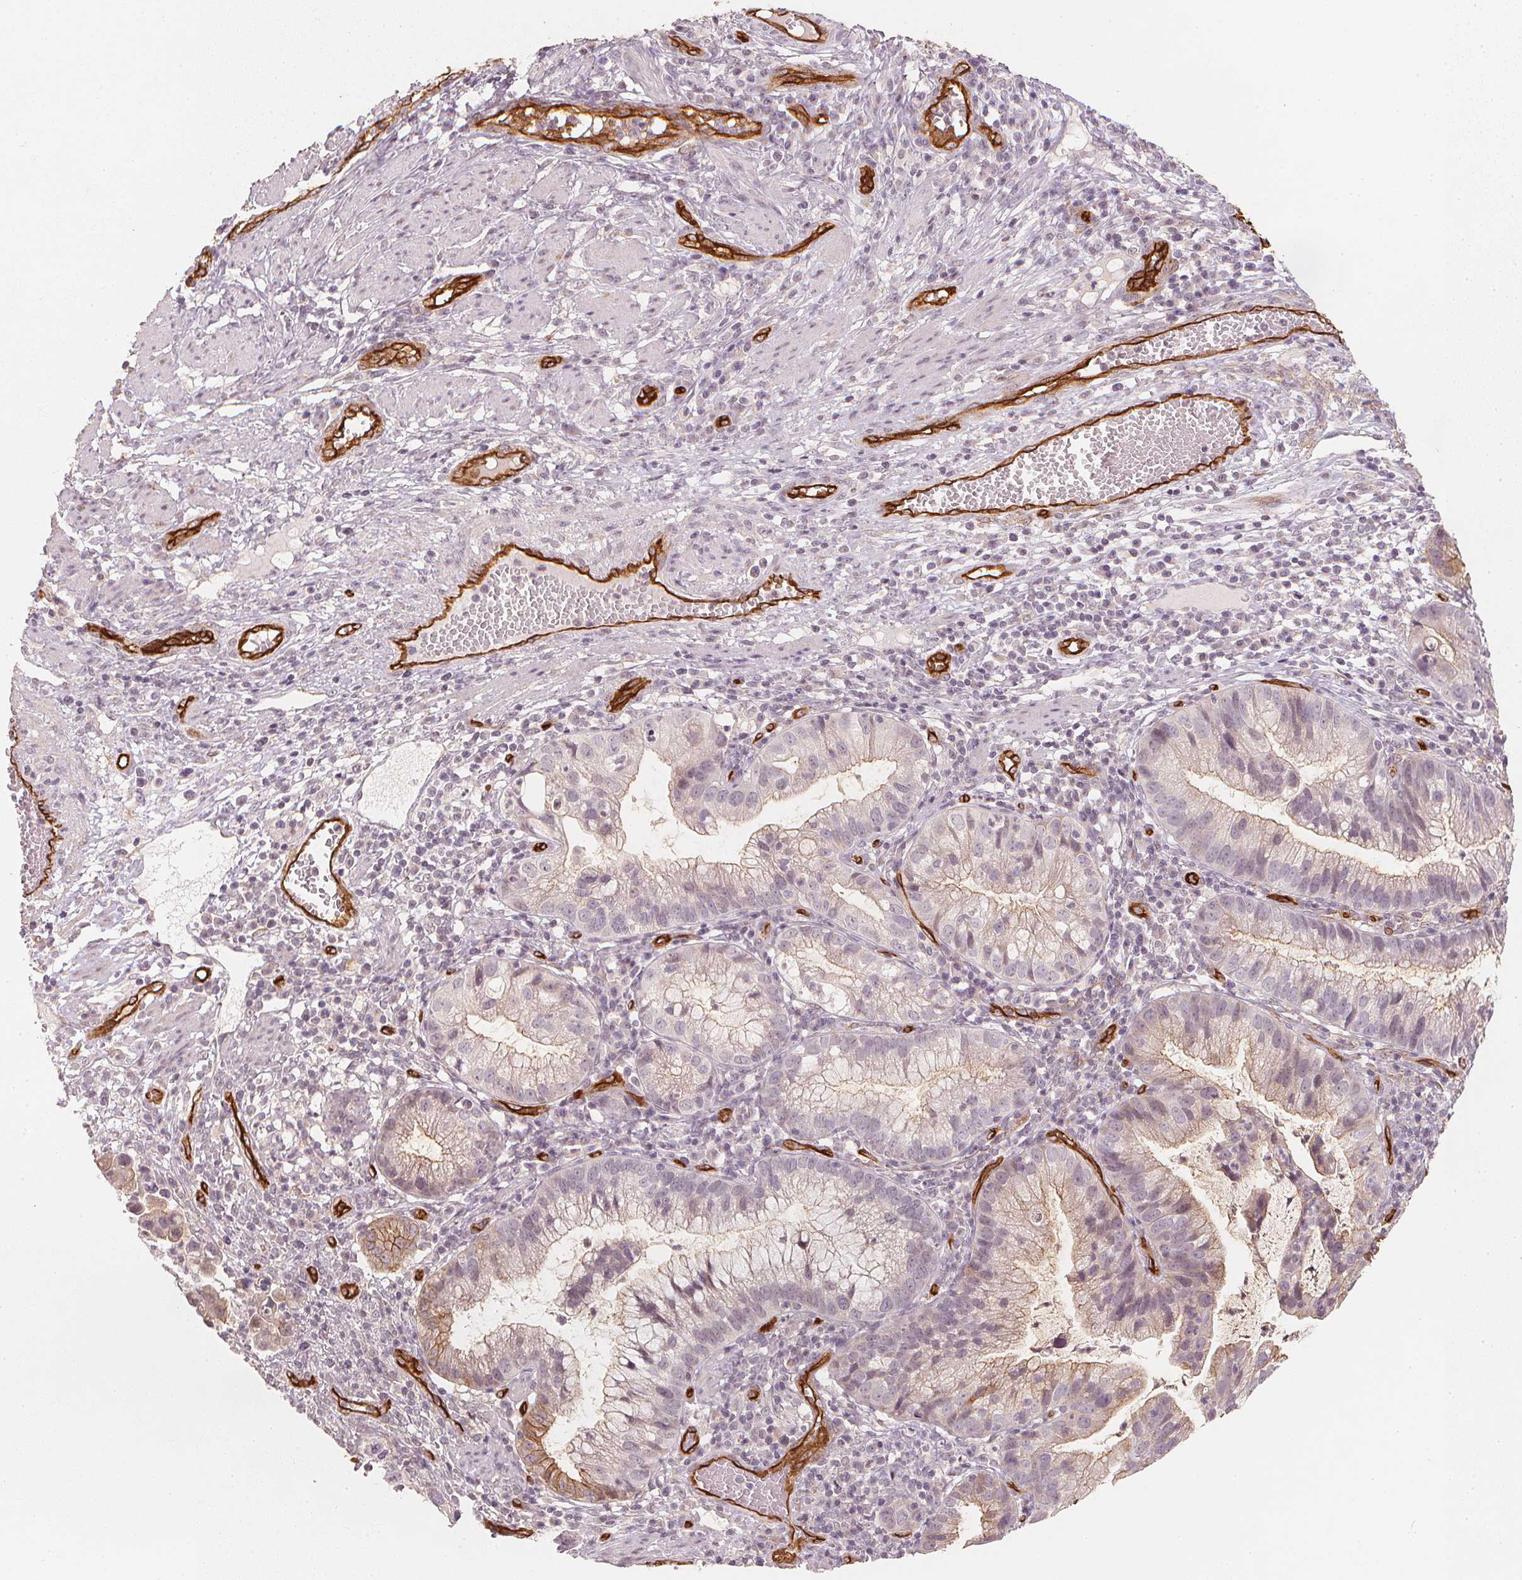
{"staining": {"intensity": "weak", "quantity": "25%-75%", "location": "cytoplasmic/membranous"}, "tissue": "cervical cancer", "cell_type": "Tumor cells", "image_type": "cancer", "snomed": [{"axis": "morphology", "description": "Adenocarcinoma, NOS"}, {"axis": "topography", "description": "Cervix"}], "caption": "Protein staining reveals weak cytoplasmic/membranous positivity in about 25%-75% of tumor cells in cervical cancer (adenocarcinoma).", "gene": "CIB1", "patient": {"sex": "female", "age": 34}}